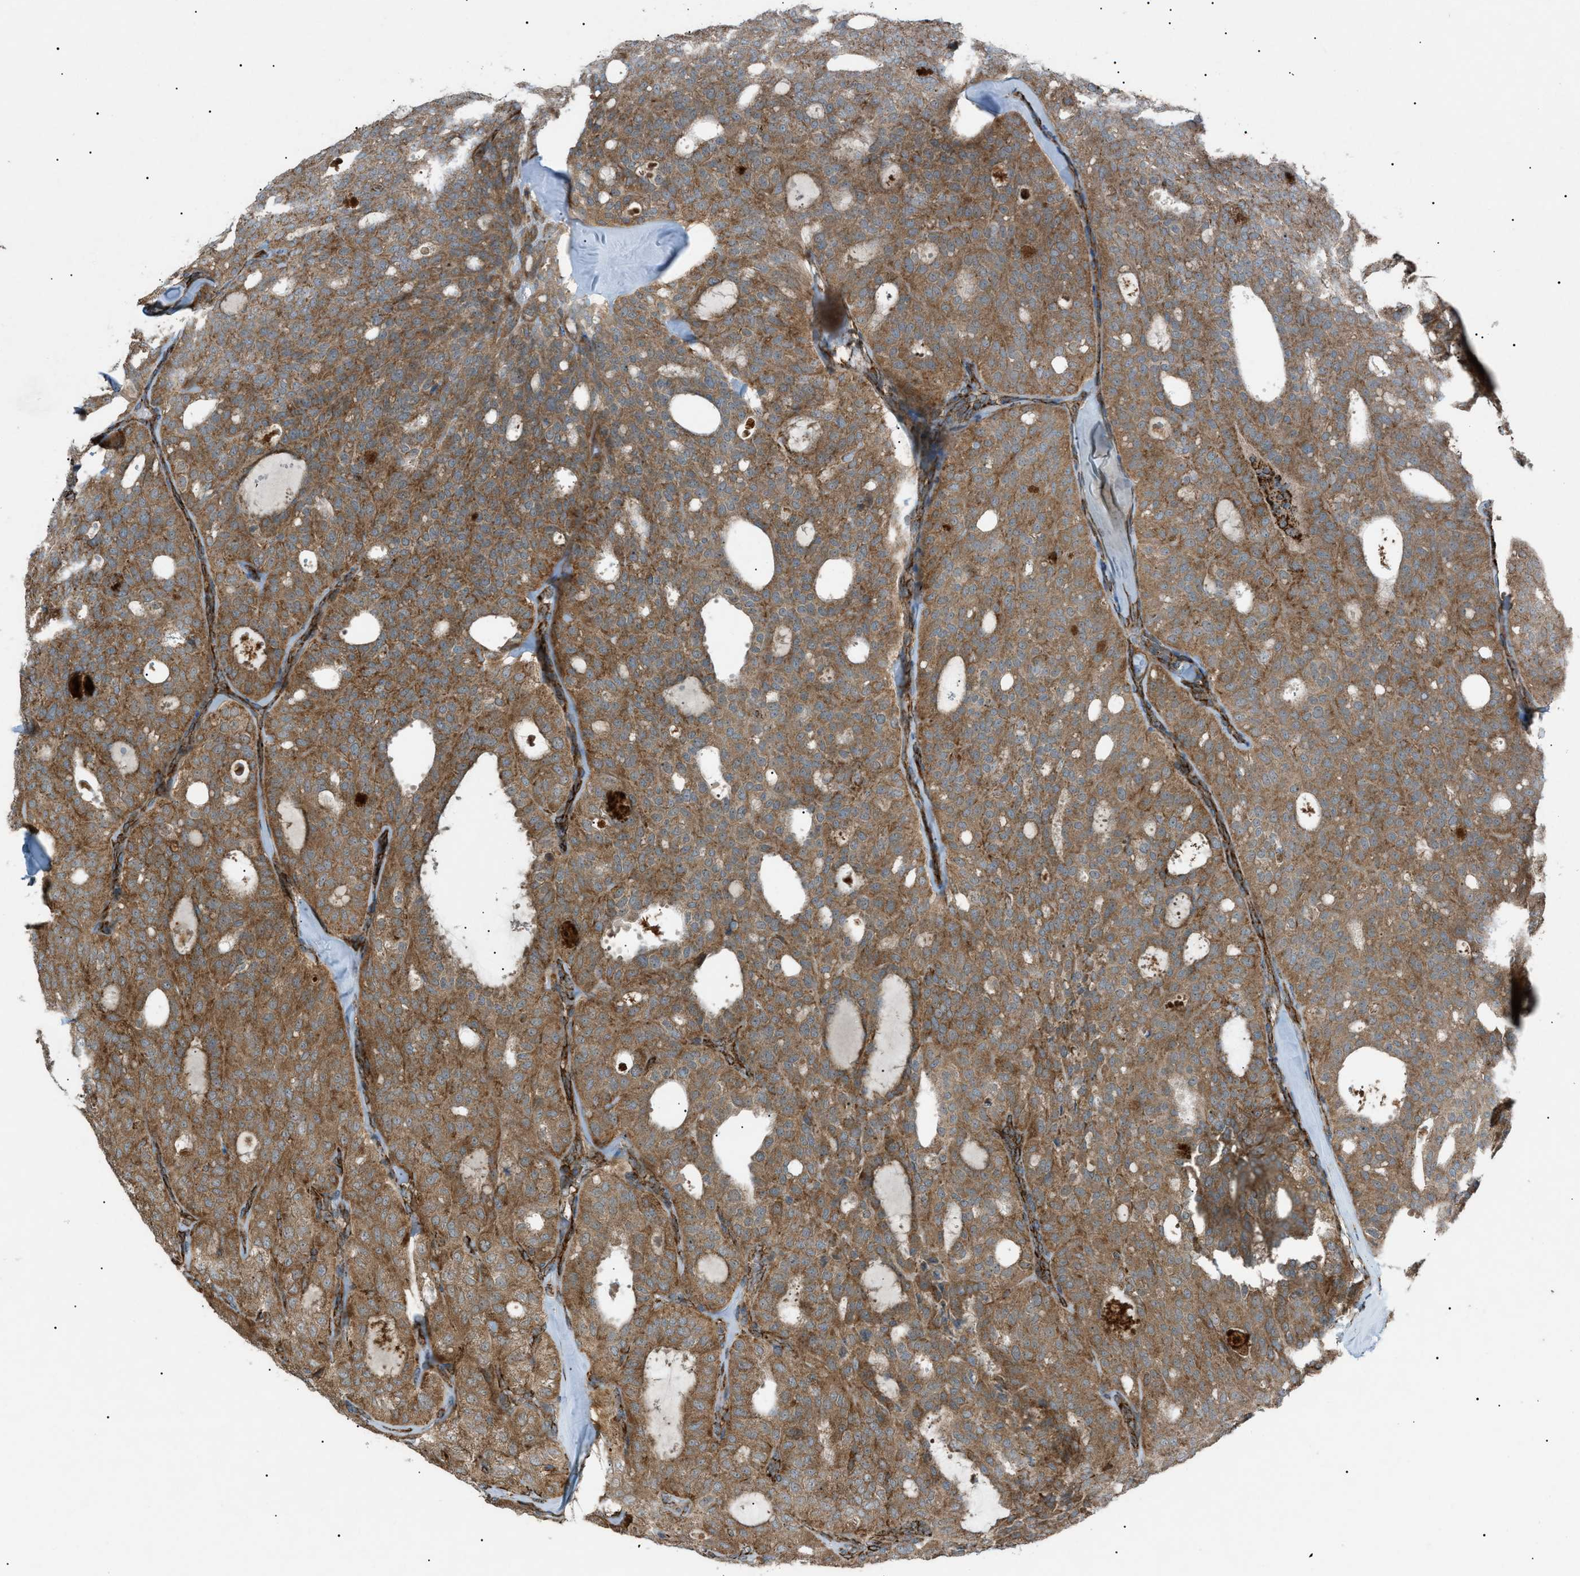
{"staining": {"intensity": "moderate", "quantity": ">75%", "location": "cytoplasmic/membranous"}, "tissue": "thyroid cancer", "cell_type": "Tumor cells", "image_type": "cancer", "snomed": [{"axis": "morphology", "description": "Follicular adenoma carcinoma, NOS"}, {"axis": "topography", "description": "Thyroid gland"}], "caption": "Immunohistochemistry micrograph of human thyroid cancer (follicular adenoma carcinoma) stained for a protein (brown), which demonstrates medium levels of moderate cytoplasmic/membranous staining in about >75% of tumor cells.", "gene": "C1GALT1C1", "patient": {"sex": "male", "age": 75}}